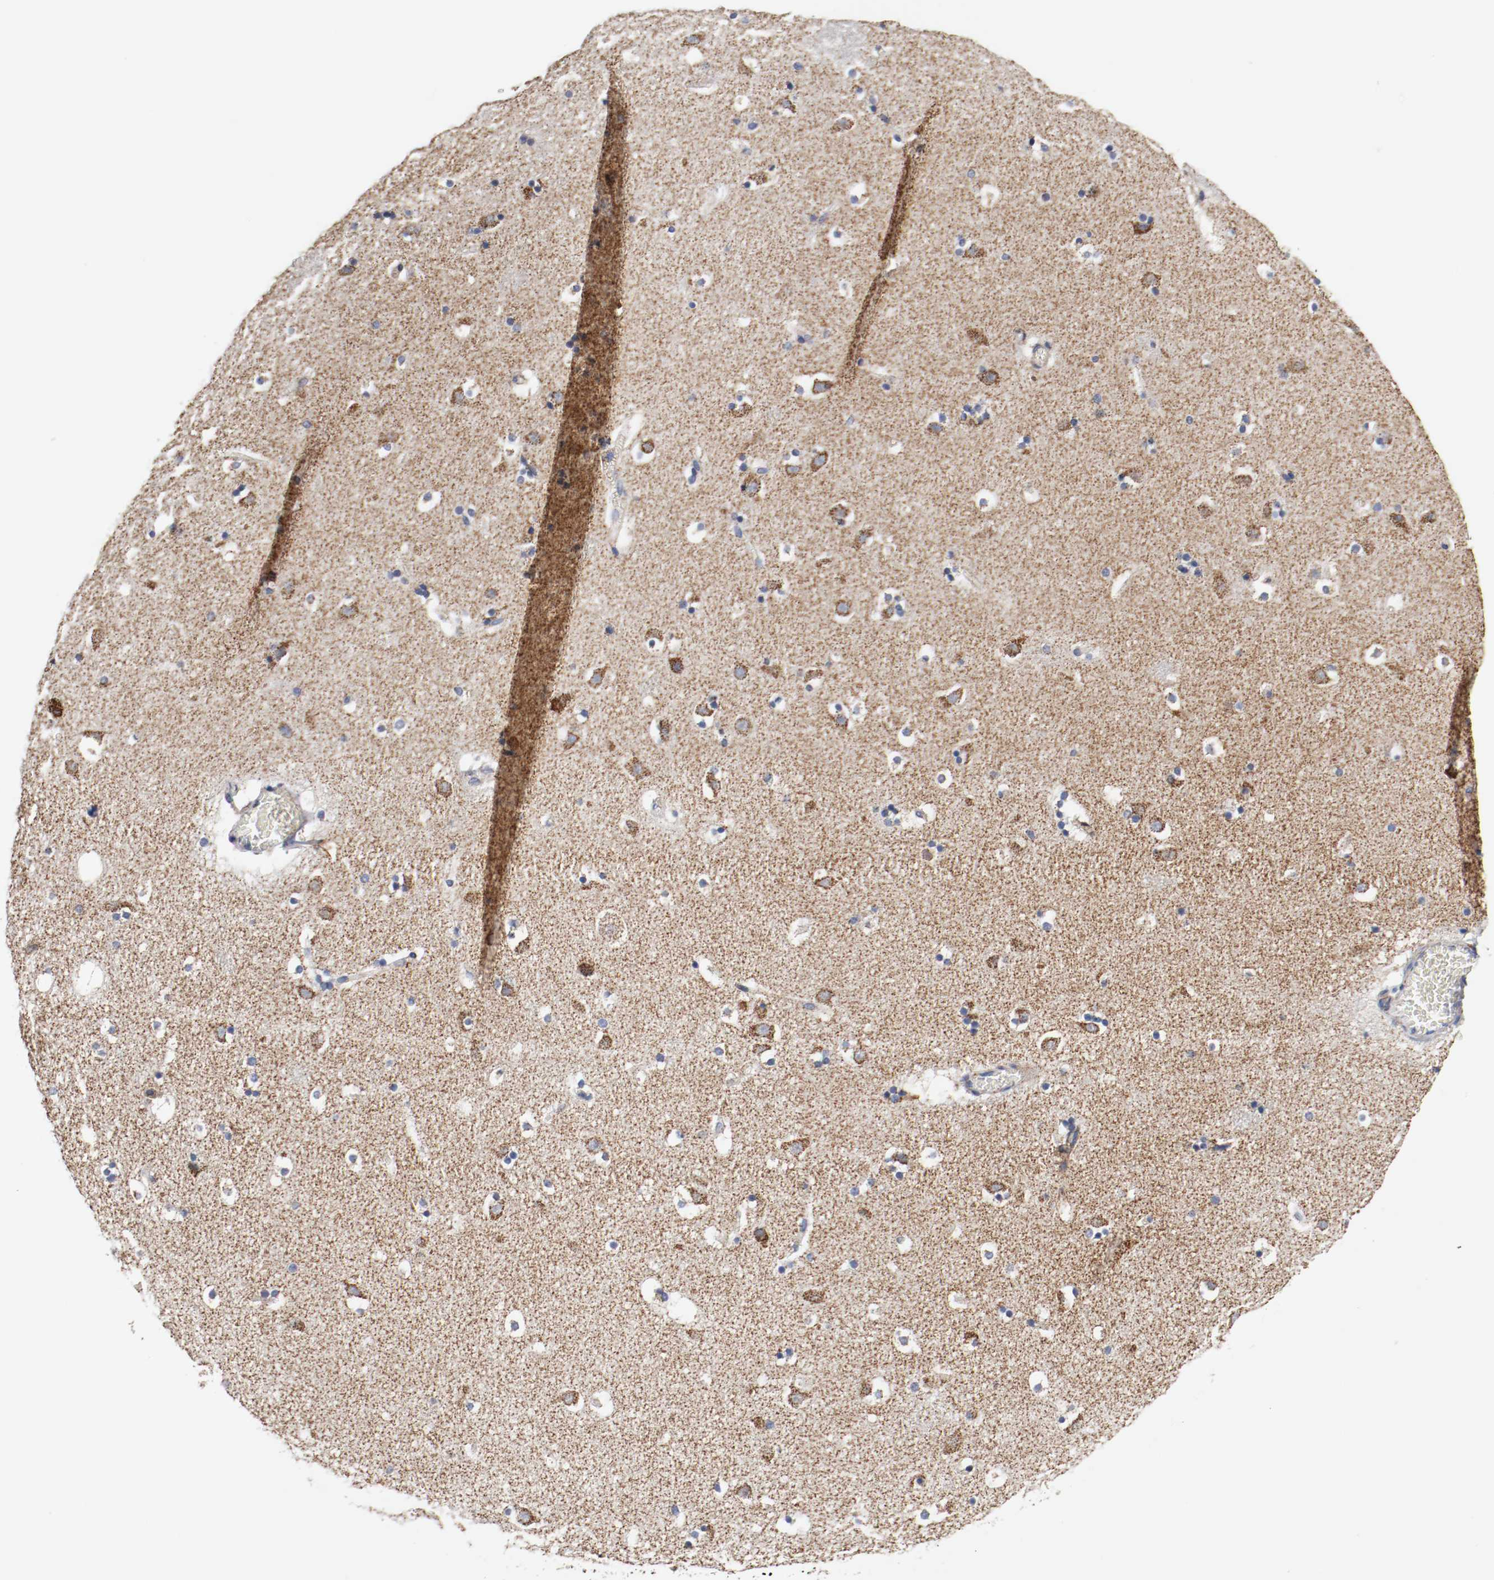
{"staining": {"intensity": "strong", "quantity": "25%-75%", "location": "cytoplasmic/membranous"}, "tissue": "caudate", "cell_type": "Glial cells", "image_type": "normal", "snomed": [{"axis": "morphology", "description": "Normal tissue, NOS"}, {"axis": "topography", "description": "Lateral ventricle wall"}], "caption": "High-magnification brightfield microscopy of unremarkable caudate stained with DAB (3,3'-diaminobenzidine) (brown) and counterstained with hematoxylin (blue). glial cells exhibit strong cytoplasmic/membranous expression is identified in approximately25%-75% of cells.", "gene": "TUBD1", "patient": {"sex": "male", "age": 45}}